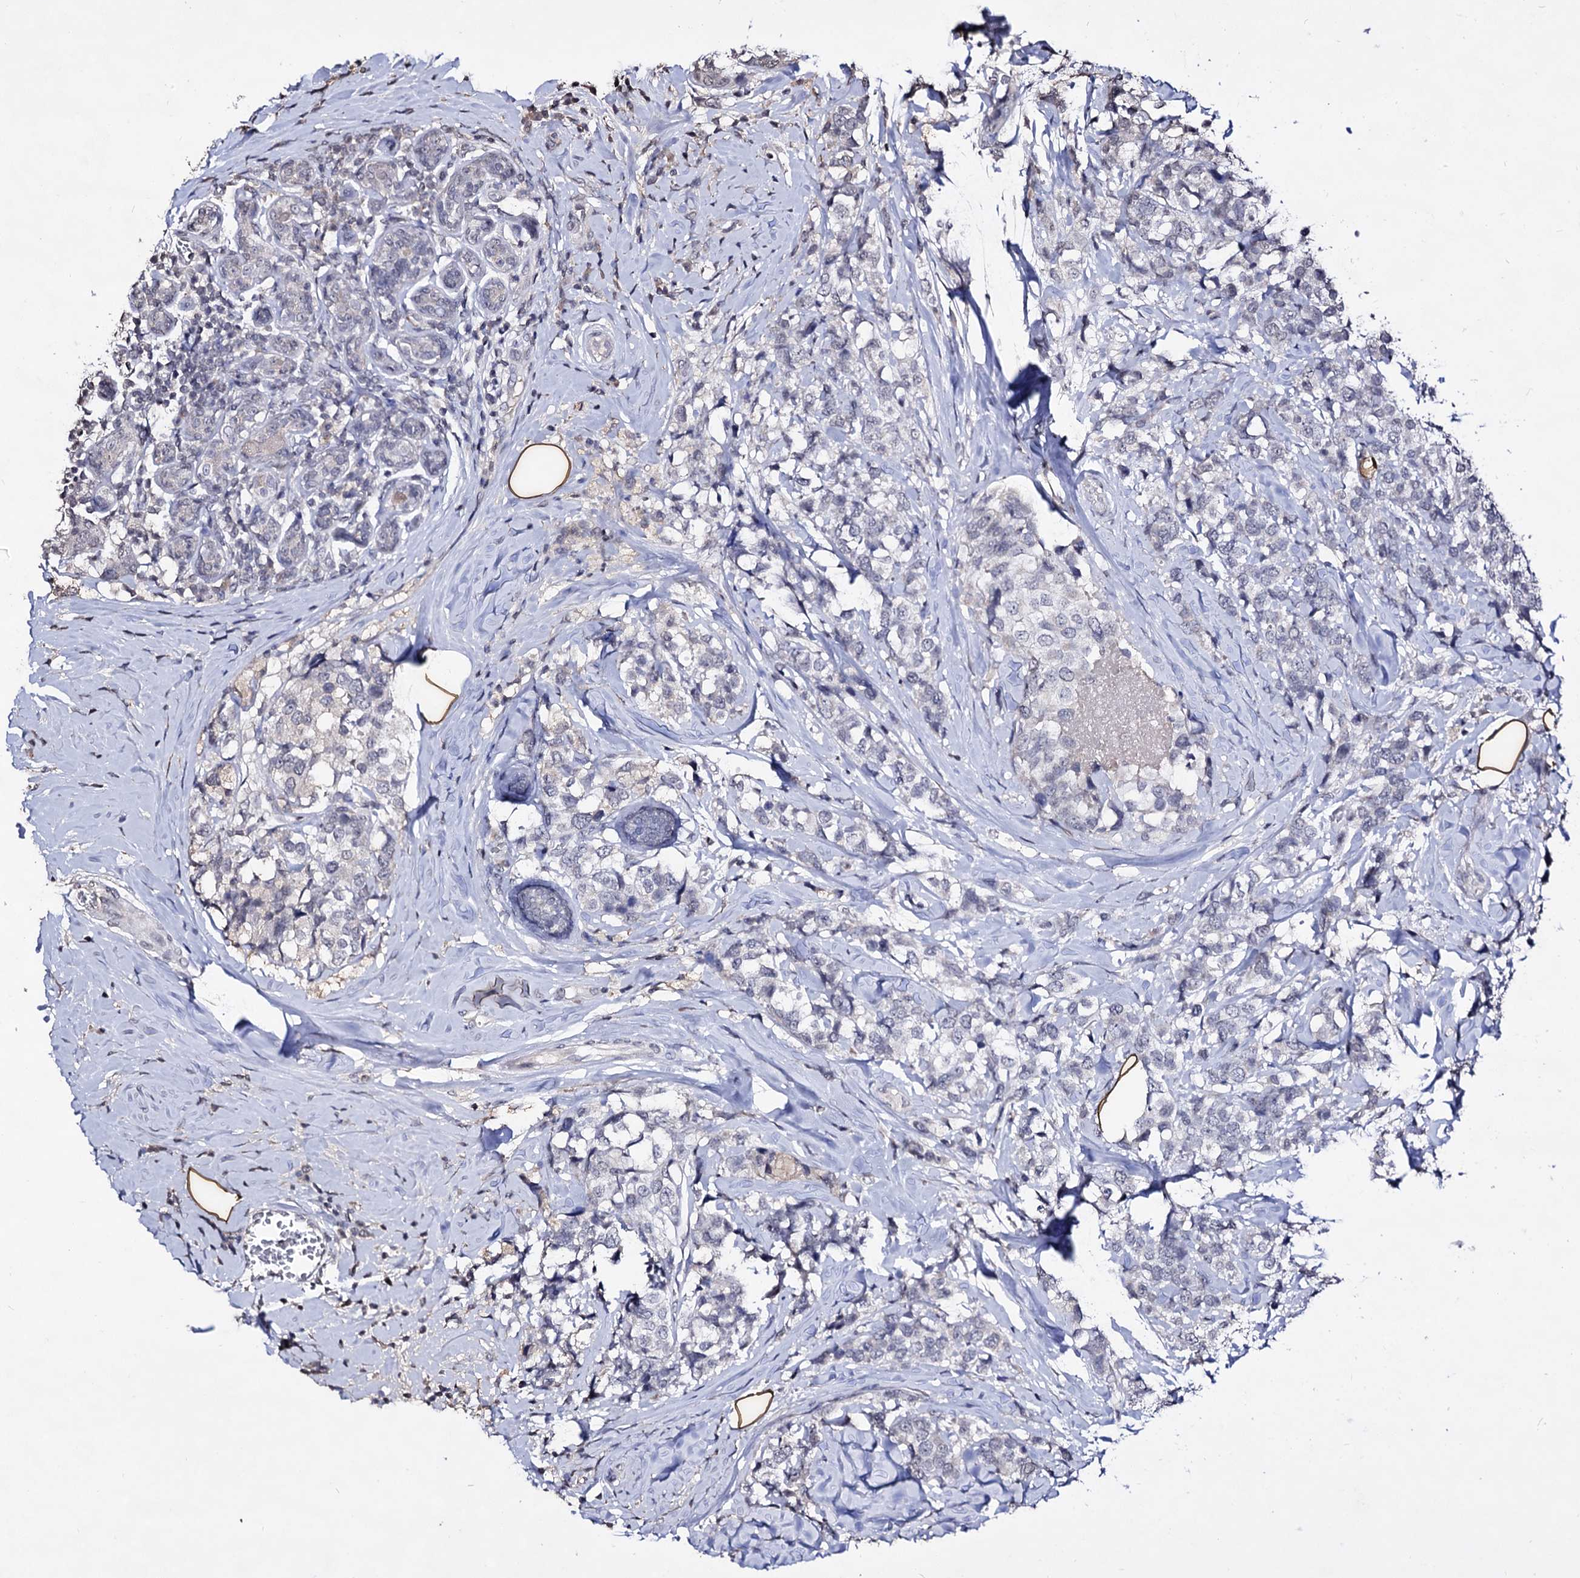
{"staining": {"intensity": "negative", "quantity": "none", "location": "none"}, "tissue": "breast cancer", "cell_type": "Tumor cells", "image_type": "cancer", "snomed": [{"axis": "morphology", "description": "Lobular carcinoma"}, {"axis": "topography", "description": "Breast"}], "caption": "Breast cancer (lobular carcinoma) stained for a protein using immunohistochemistry (IHC) demonstrates no staining tumor cells.", "gene": "PLIN1", "patient": {"sex": "female", "age": 59}}